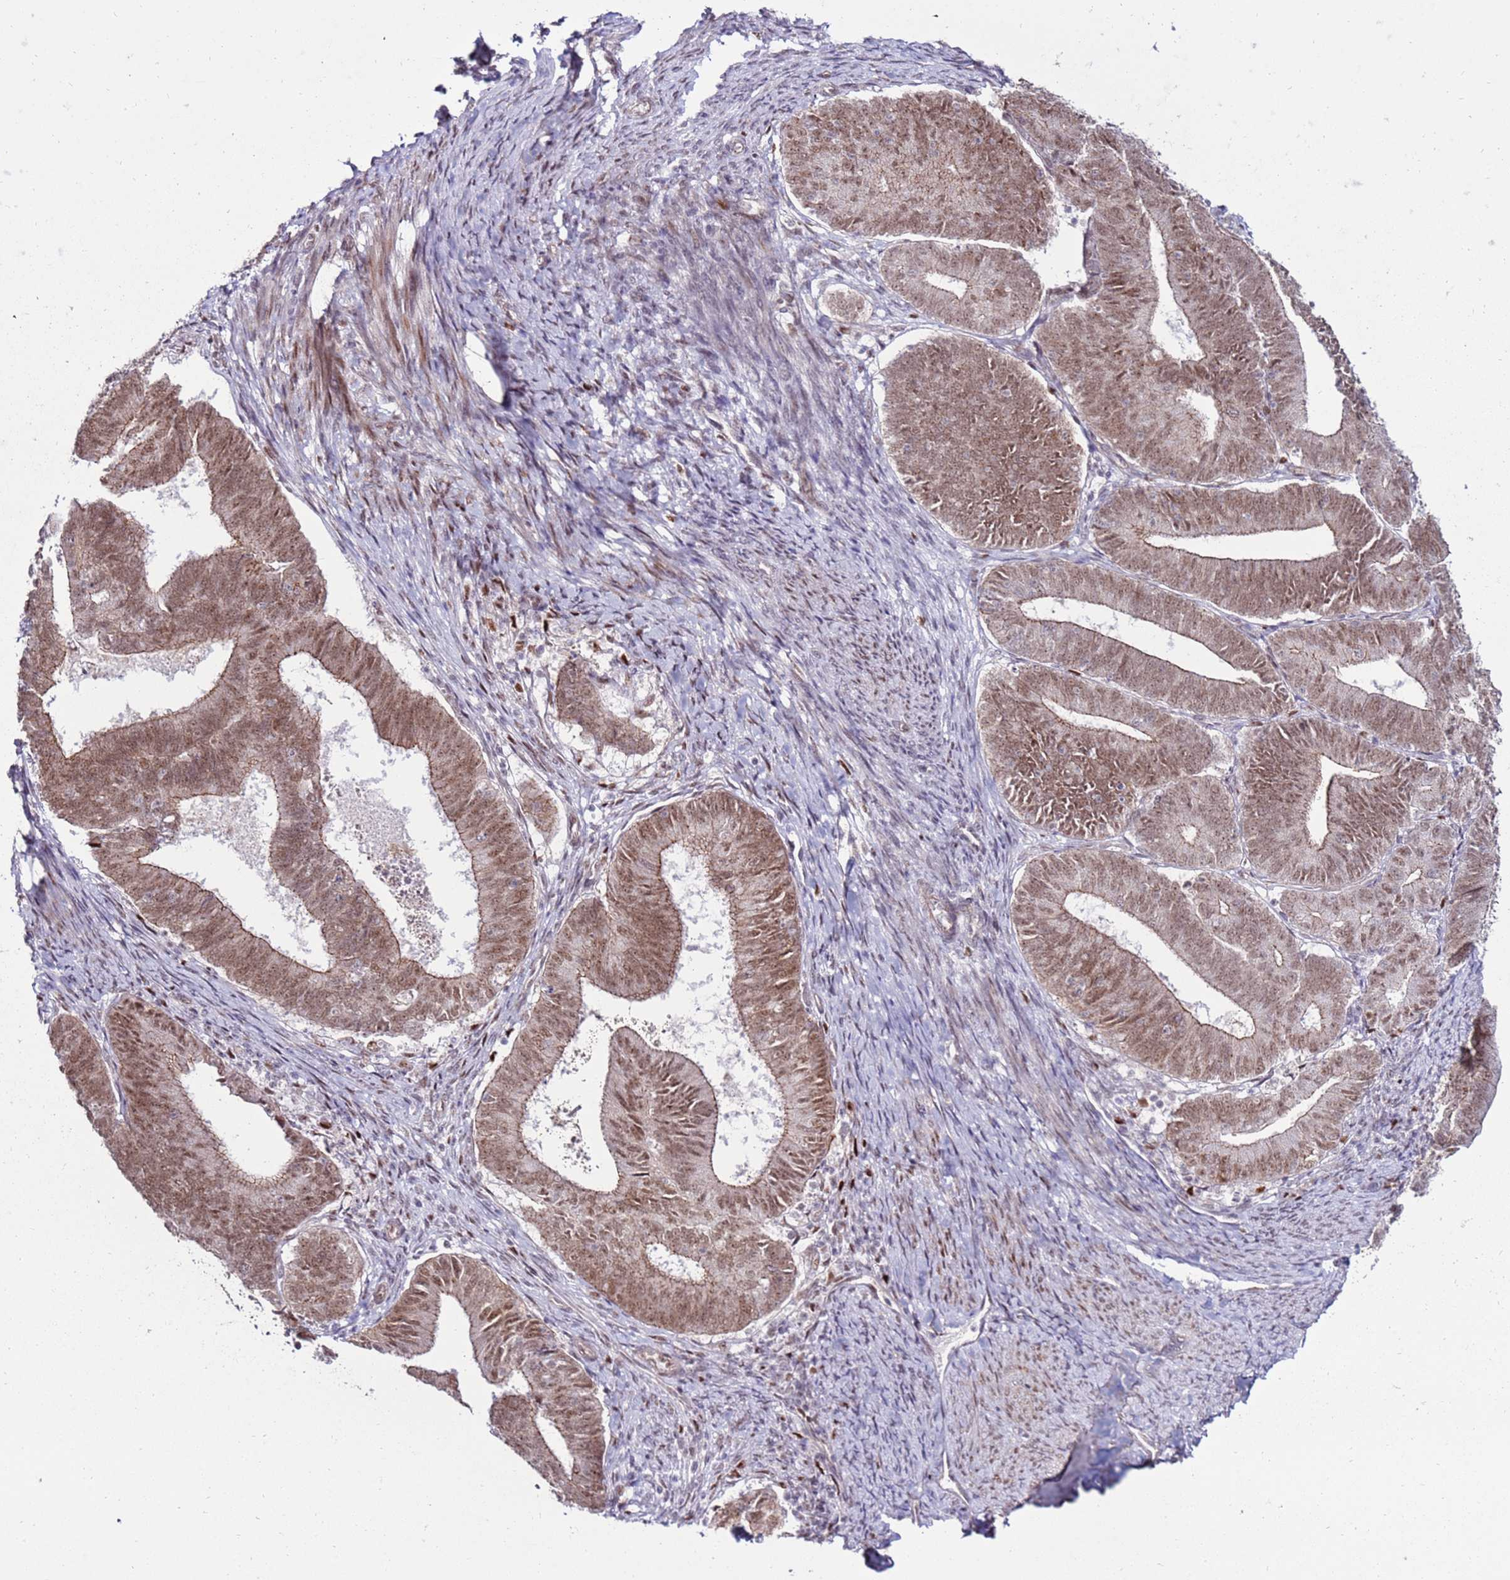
{"staining": {"intensity": "moderate", "quantity": ">75%", "location": "cytoplasmic/membranous,nuclear"}, "tissue": "endometrial cancer", "cell_type": "Tumor cells", "image_type": "cancer", "snomed": [{"axis": "morphology", "description": "Adenocarcinoma, NOS"}, {"axis": "topography", "description": "Endometrium"}], "caption": "This histopathology image exhibits adenocarcinoma (endometrial) stained with immunohistochemistry (IHC) to label a protein in brown. The cytoplasmic/membranous and nuclear of tumor cells show moderate positivity for the protein. Nuclei are counter-stained blue.", "gene": "KPNA4", "patient": {"sex": "female", "age": 70}}